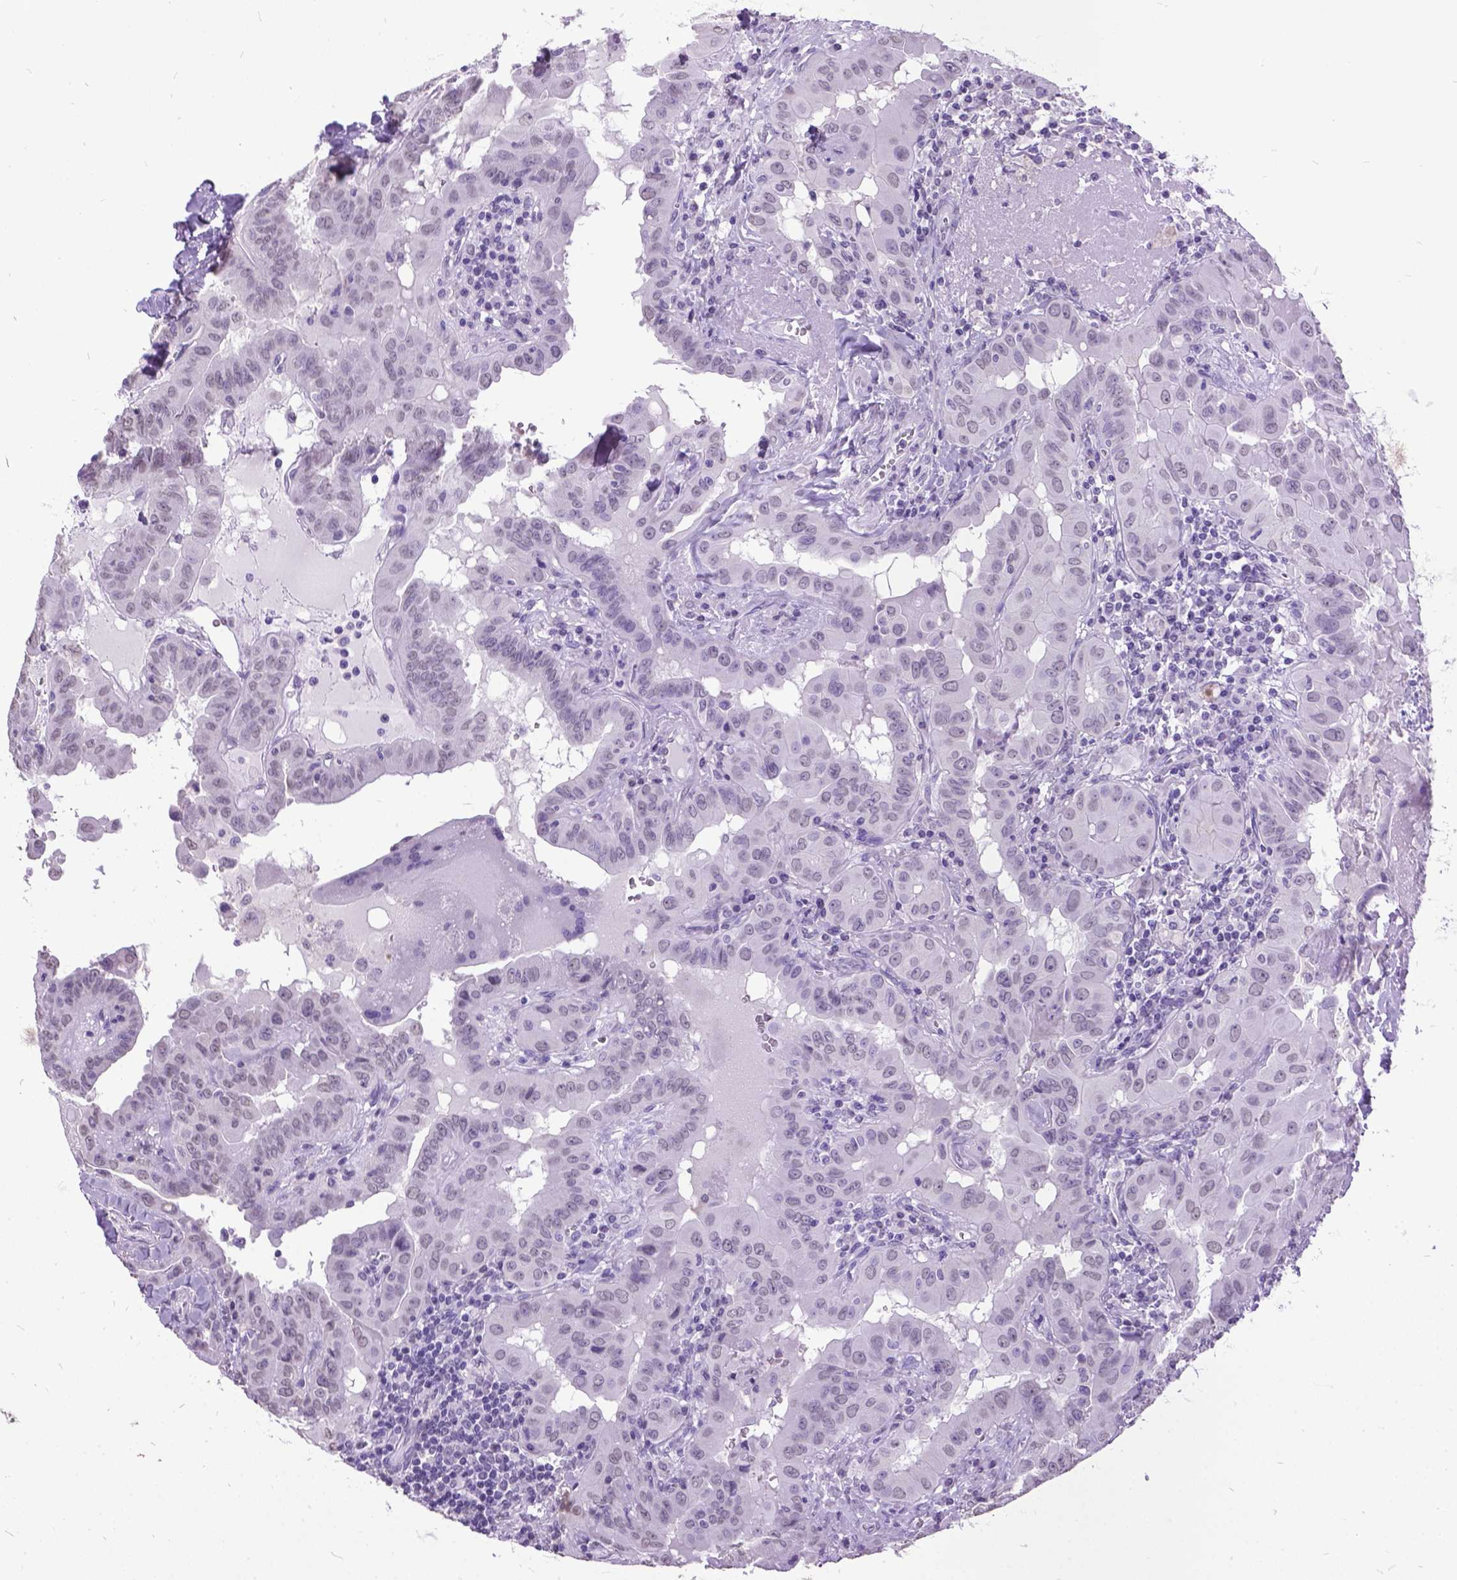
{"staining": {"intensity": "negative", "quantity": "none", "location": "none"}, "tissue": "thyroid cancer", "cell_type": "Tumor cells", "image_type": "cancer", "snomed": [{"axis": "morphology", "description": "Papillary adenocarcinoma, NOS"}, {"axis": "topography", "description": "Thyroid gland"}], "caption": "Tumor cells show no significant staining in thyroid papillary adenocarcinoma. (DAB (3,3'-diaminobenzidine) IHC, high magnification).", "gene": "MARCHF10", "patient": {"sex": "female", "age": 37}}